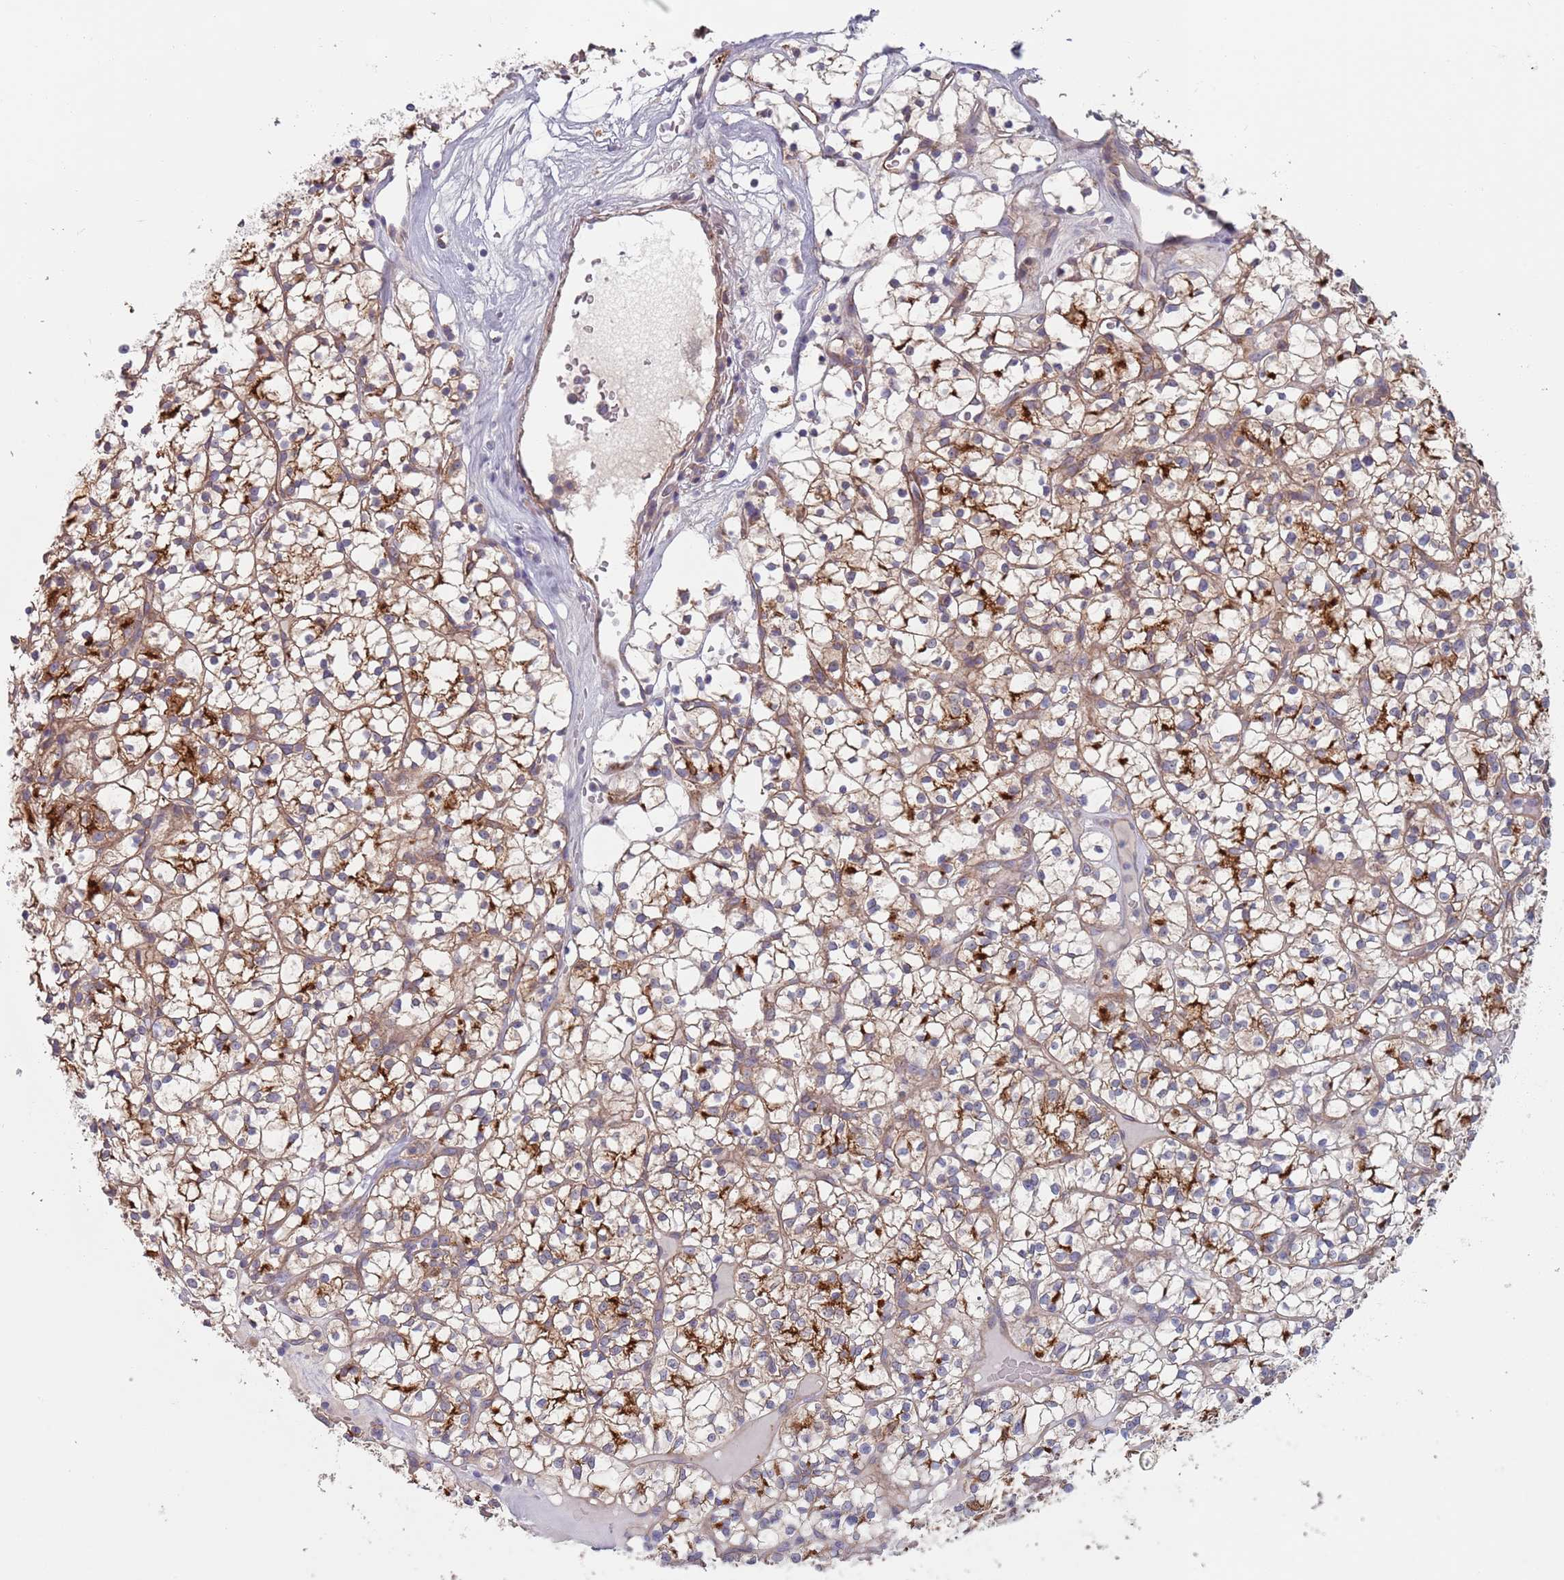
{"staining": {"intensity": "weak", "quantity": ">75%", "location": "cytoplasmic/membranous"}, "tissue": "renal cancer", "cell_type": "Tumor cells", "image_type": "cancer", "snomed": [{"axis": "morphology", "description": "Adenocarcinoma, NOS"}, {"axis": "topography", "description": "Kidney"}], "caption": "IHC of renal cancer (adenocarcinoma) displays low levels of weak cytoplasmic/membranous expression in approximately >75% of tumor cells.", "gene": "APPL2", "patient": {"sex": "female", "age": 64}}